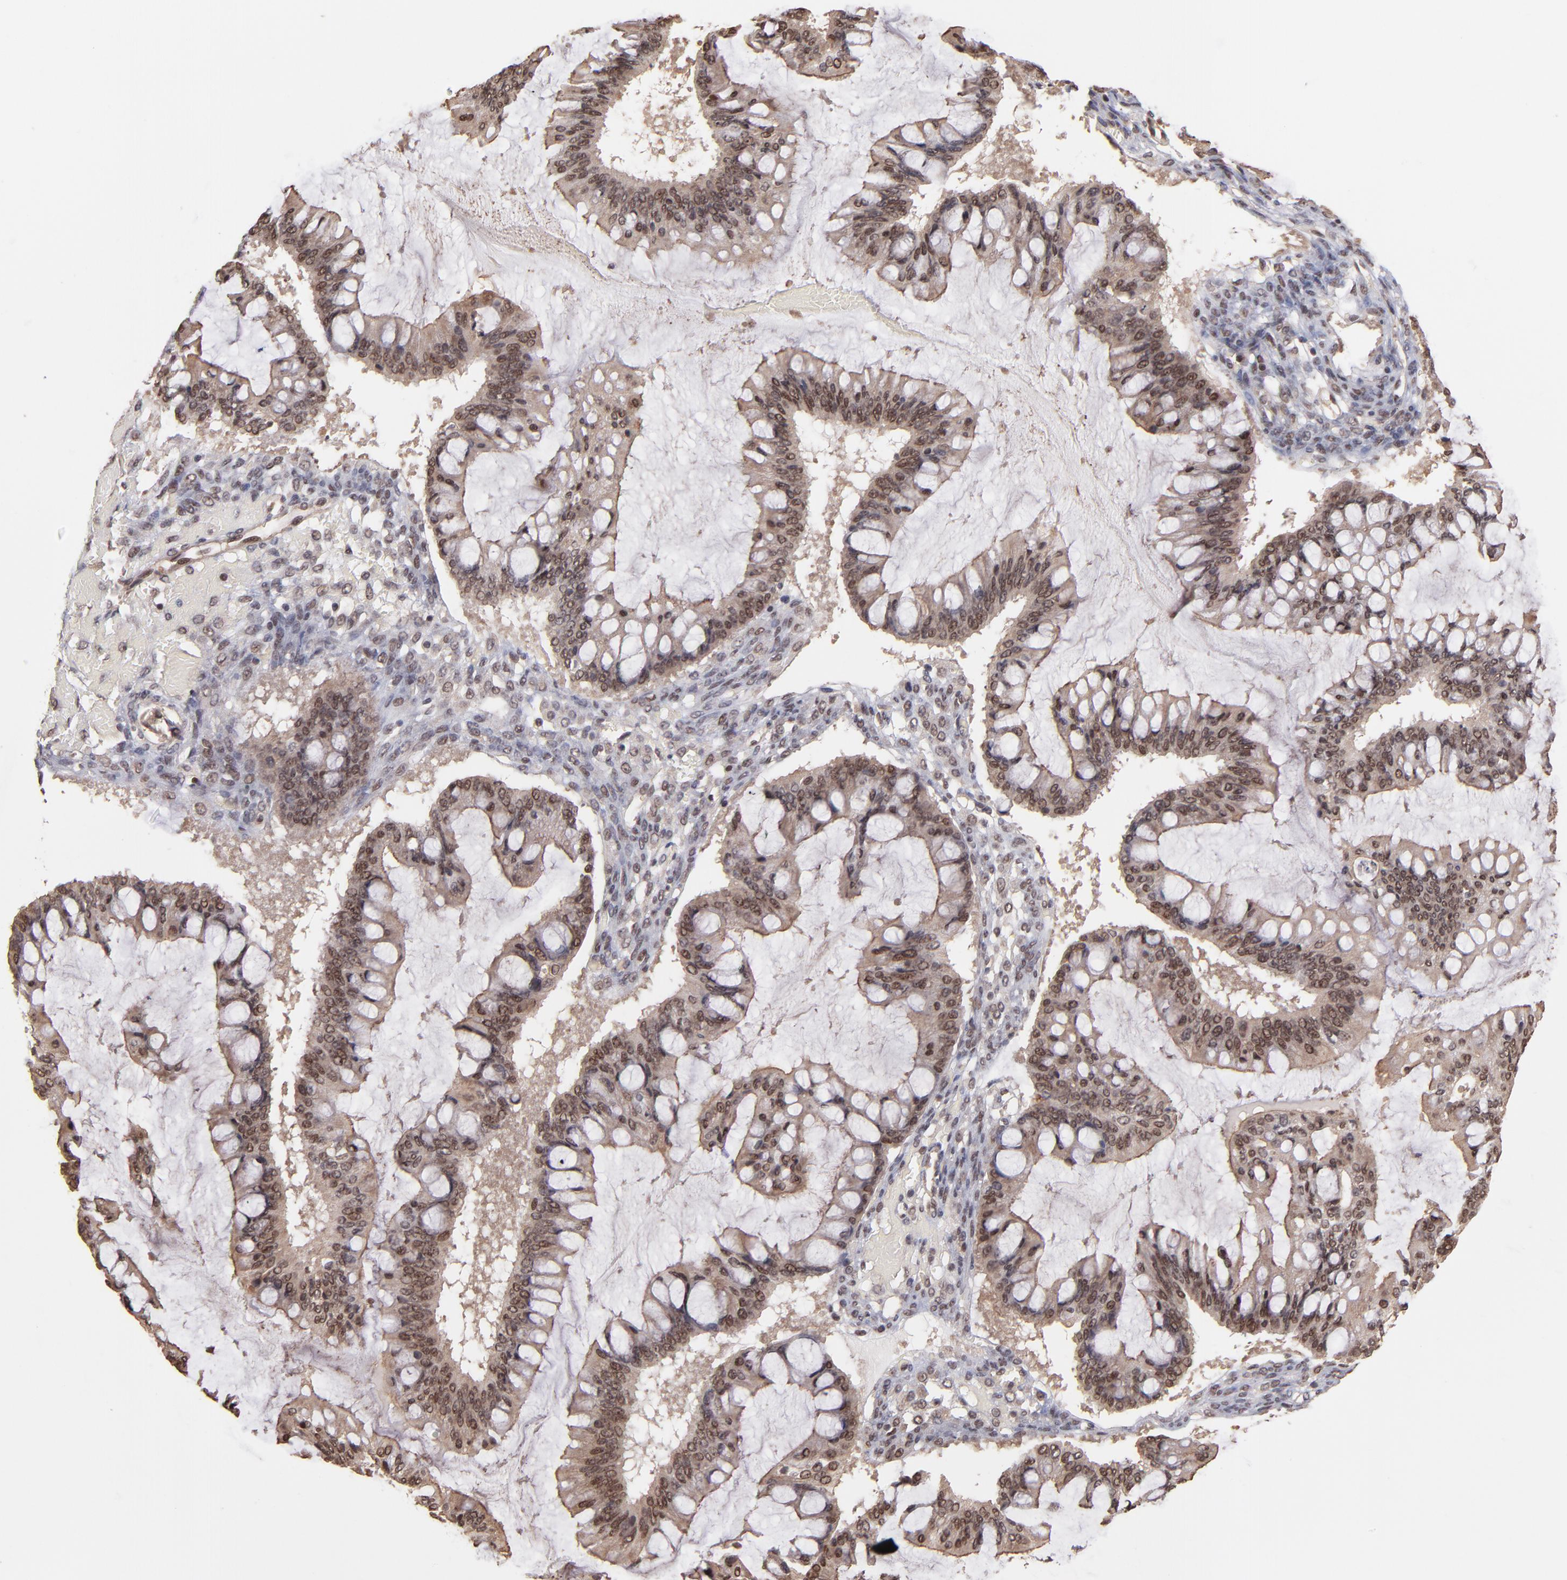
{"staining": {"intensity": "moderate", "quantity": ">75%", "location": "nuclear"}, "tissue": "ovarian cancer", "cell_type": "Tumor cells", "image_type": "cancer", "snomed": [{"axis": "morphology", "description": "Cystadenocarcinoma, mucinous, NOS"}, {"axis": "topography", "description": "Ovary"}], "caption": "A histopathology image showing moderate nuclear positivity in about >75% of tumor cells in mucinous cystadenocarcinoma (ovarian), as visualized by brown immunohistochemical staining.", "gene": "TERF2", "patient": {"sex": "female", "age": 73}}